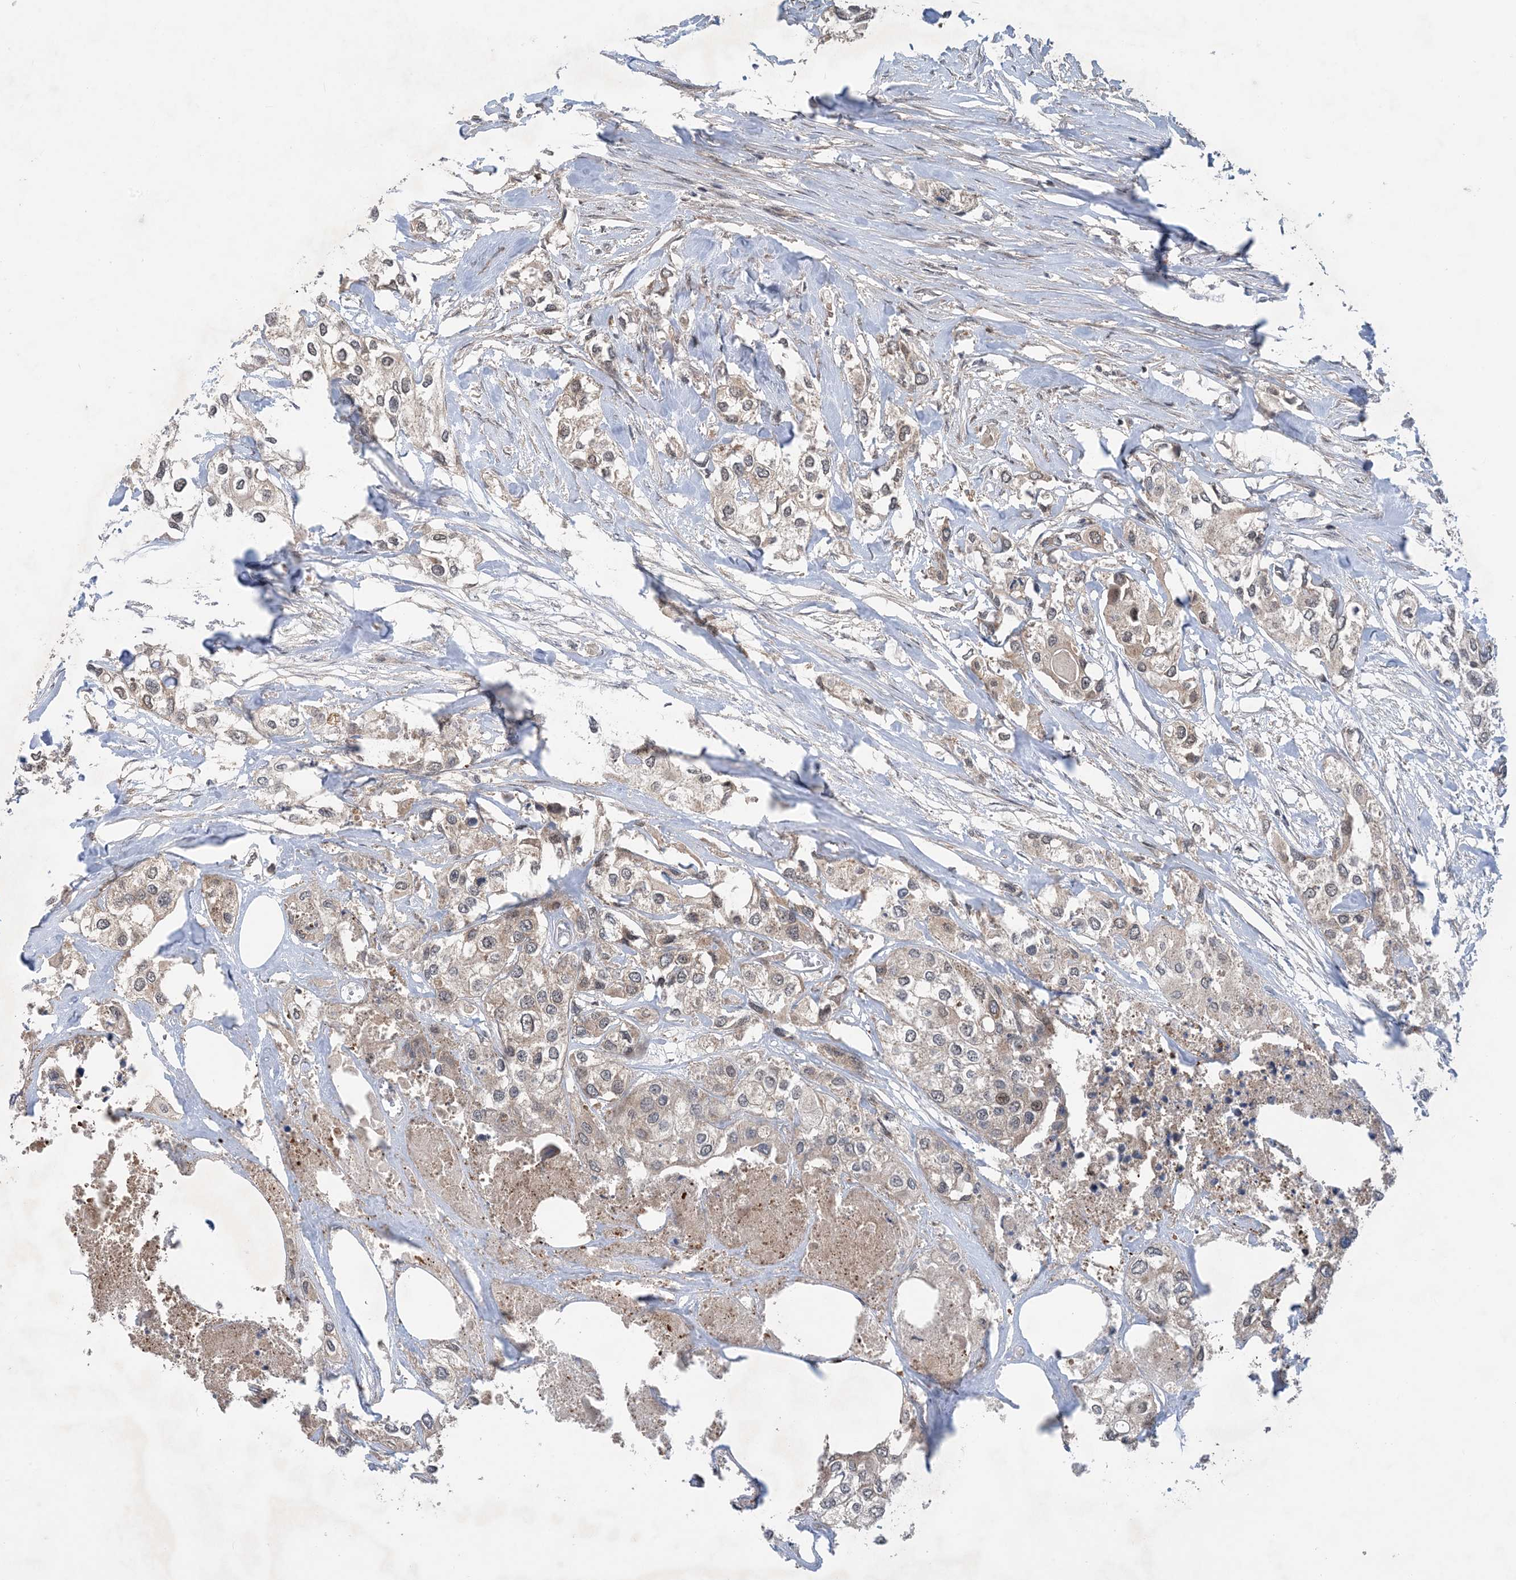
{"staining": {"intensity": "weak", "quantity": ">75%", "location": "cytoplasmic/membranous,nuclear"}, "tissue": "urothelial cancer", "cell_type": "Tumor cells", "image_type": "cancer", "snomed": [{"axis": "morphology", "description": "Urothelial carcinoma, High grade"}, {"axis": "topography", "description": "Urinary bladder"}], "caption": "This is an image of immunohistochemistry staining of high-grade urothelial carcinoma, which shows weak expression in the cytoplasmic/membranous and nuclear of tumor cells.", "gene": "HEMK1", "patient": {"sex": "male", "age": 64}}